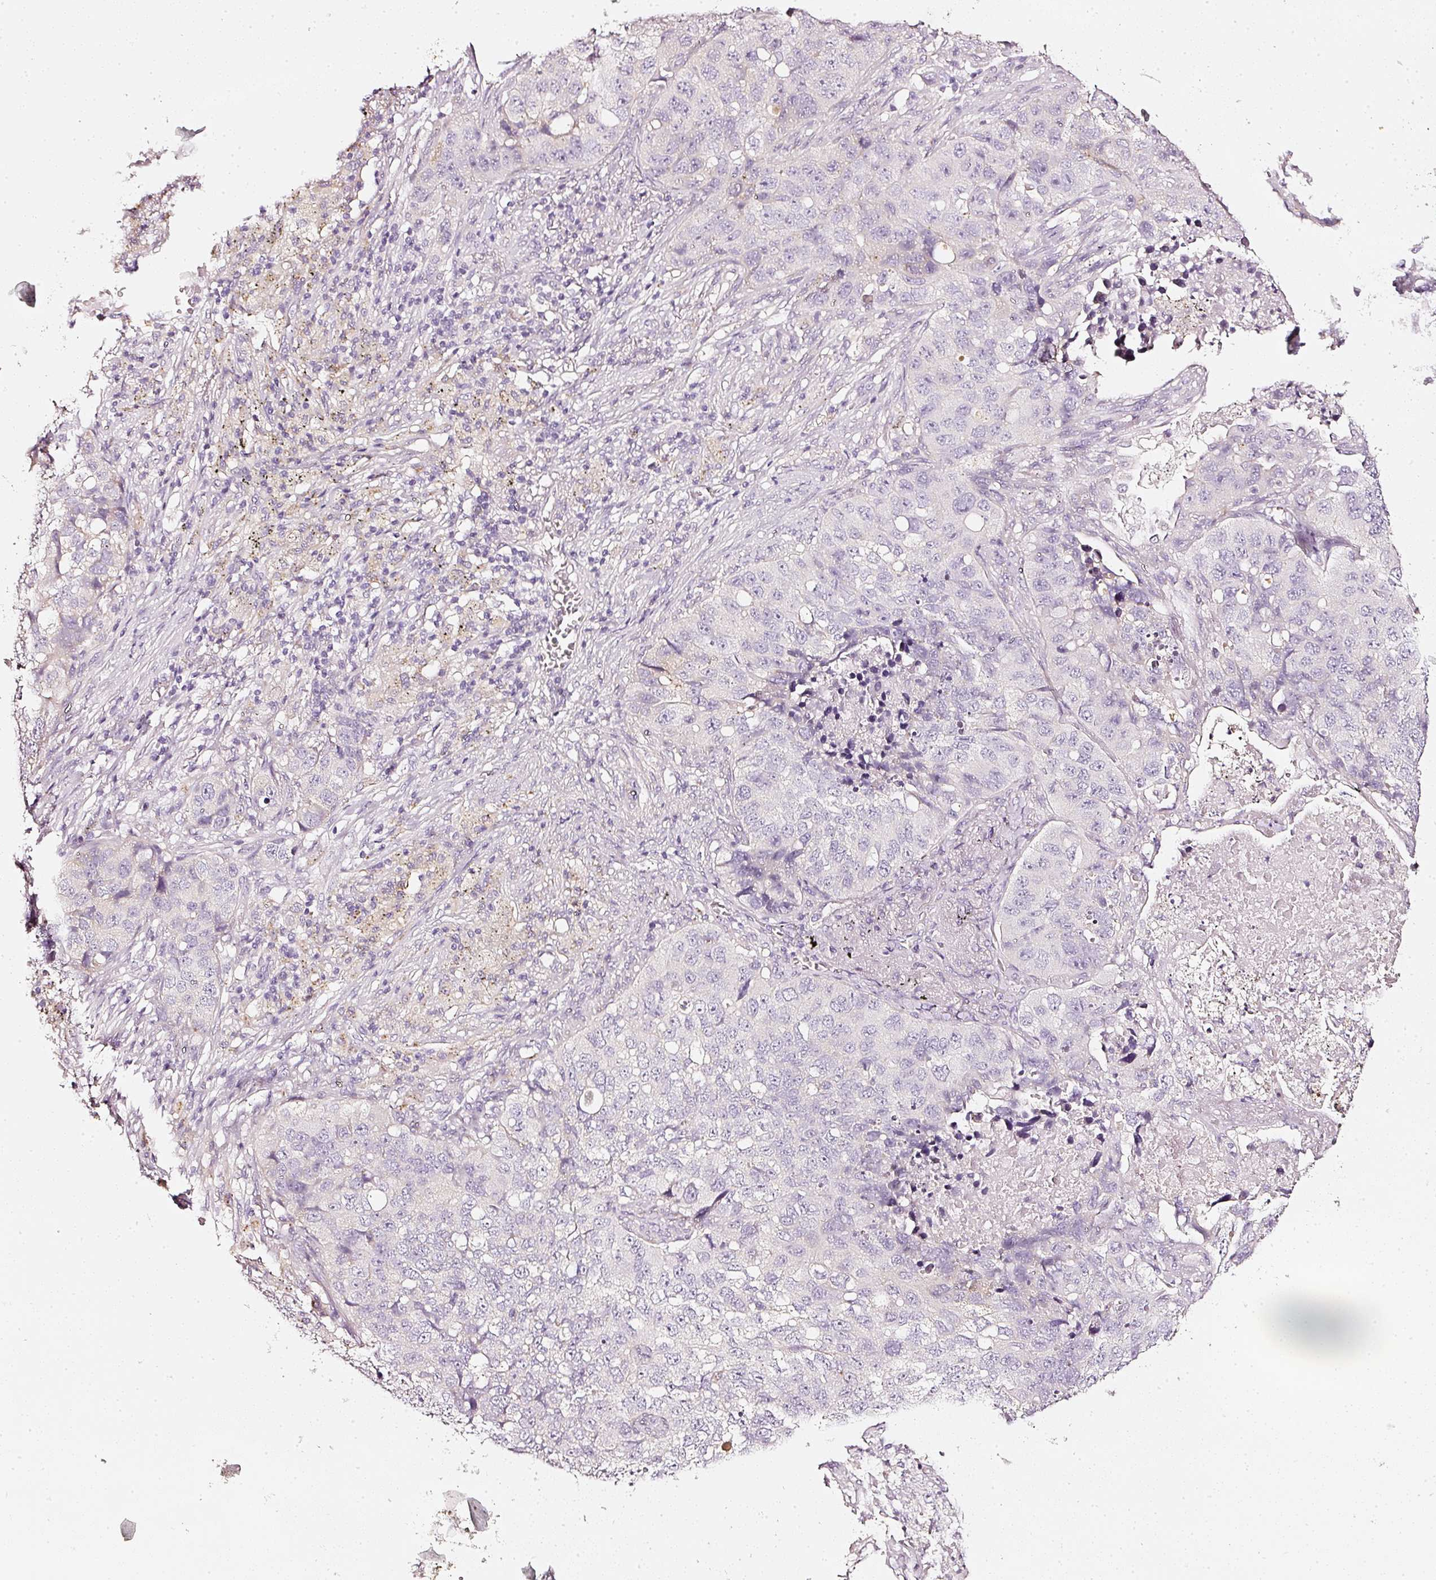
{"staining": {"intensity": "negative", "quantity": "none", "location": "none"}, "tissue": "lung cancer", "cell_type": "Tumor cells", "image_type": "cancer", "snomed": [{"axis": "morphology", "description": "Squamous cell carcinoma, NOS"}, {"axis": "topography", "description": "Lung"}], "caption": "IHC image of squamous cell carcinoma (lung) stained for a protein (brown), which shows no staining in tumor cells.", "gene": "CNP", "patient": {"sex": "male", "age": 60}}